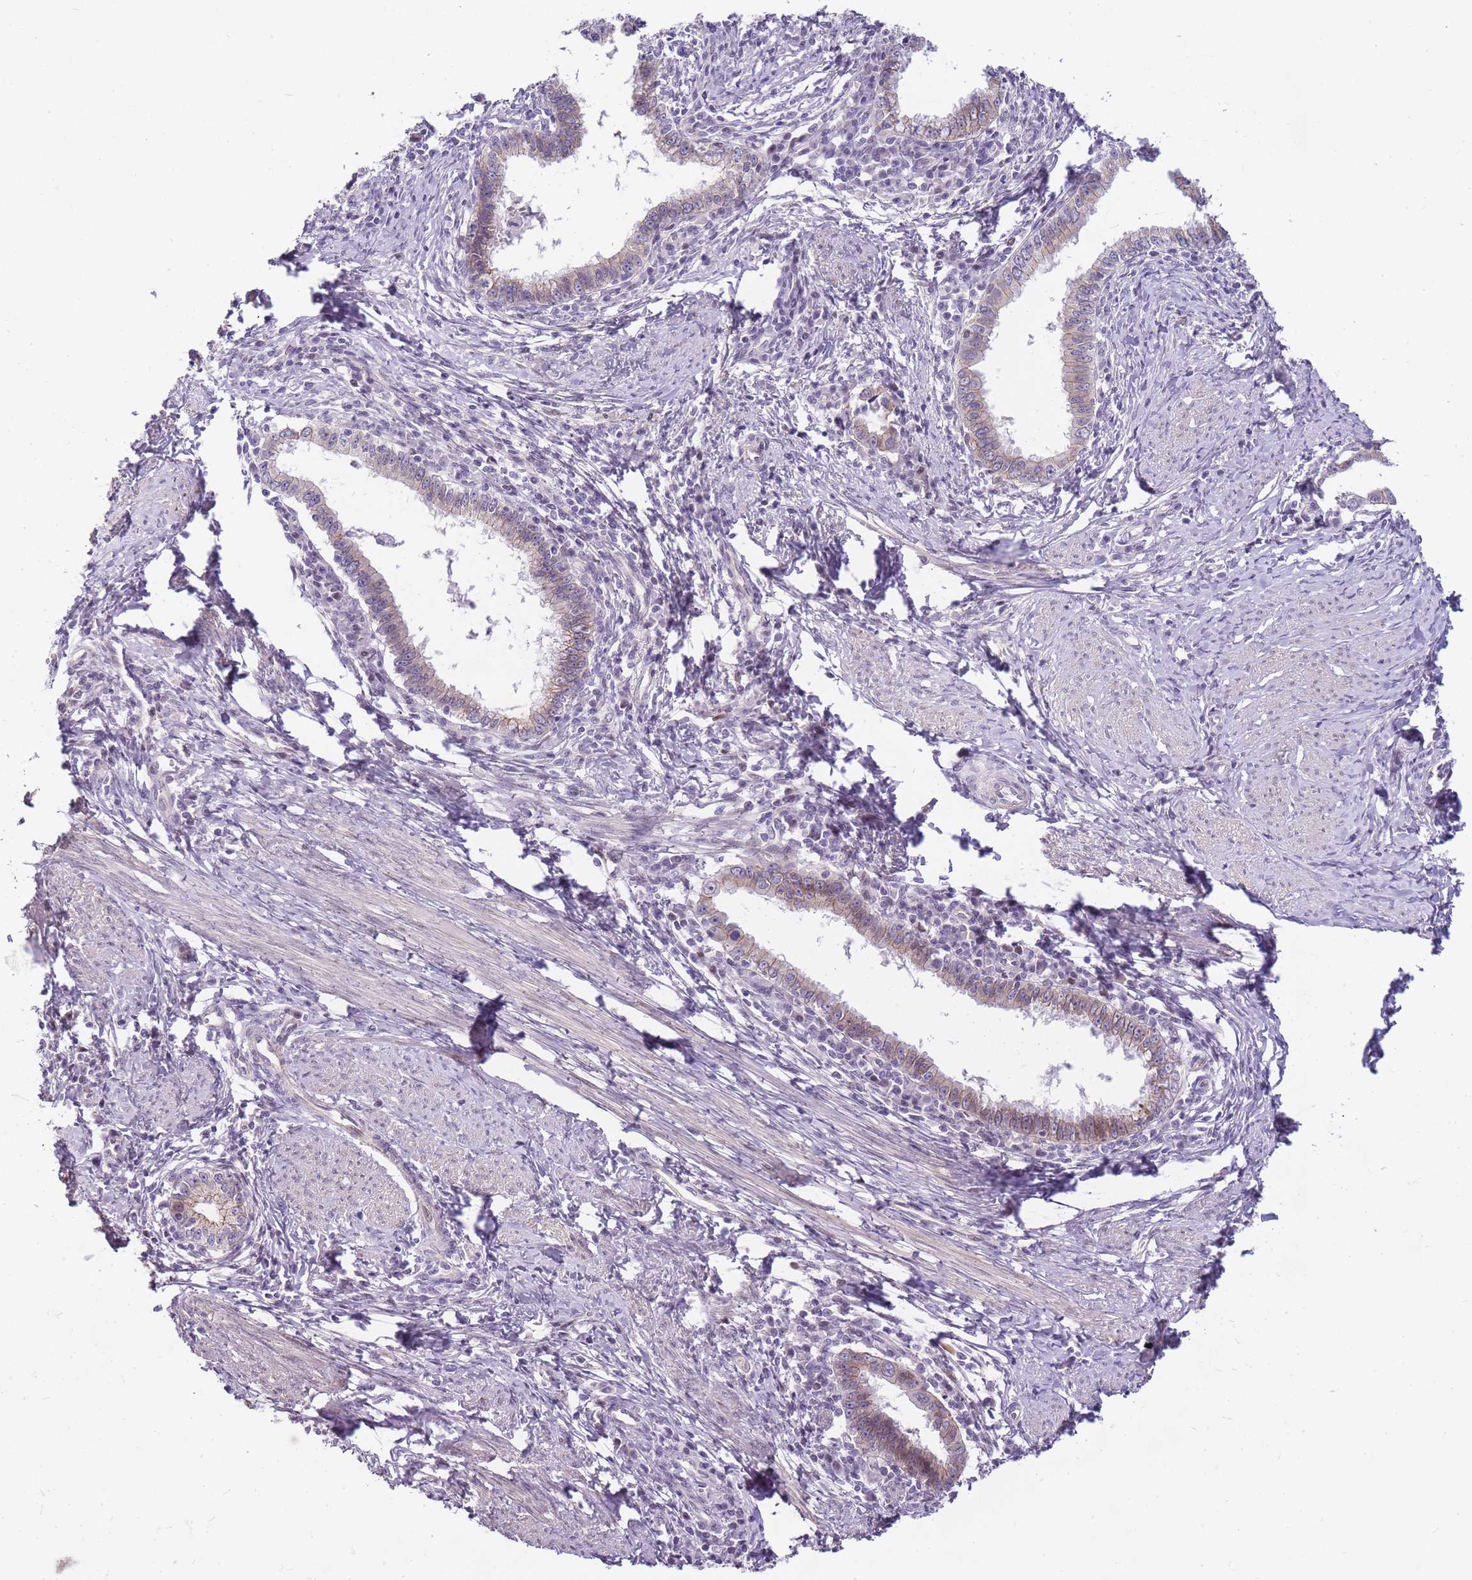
{"staining": {"intensity": "weak", "quantity": "25%-75%", "location": "cytoplasmic/membranous"}, "tissue": "cervical cancer", "cell_type": "Tumor cells", "image_type": "cancer", "snomed": [{"axis": "morphology", "description": "Adenocarcinoma, NOS"}, {"axis": "topography", "description": "Cervix"}], "caption": "About 25%-75% of tumor cells in cervical cancer demonstrate weak cytoplasmic/membranous protein expression as visualized by brown immunohistochemical staining.", "gene": "CLBA1", "patient": {"sex": "female", "age": 36}}